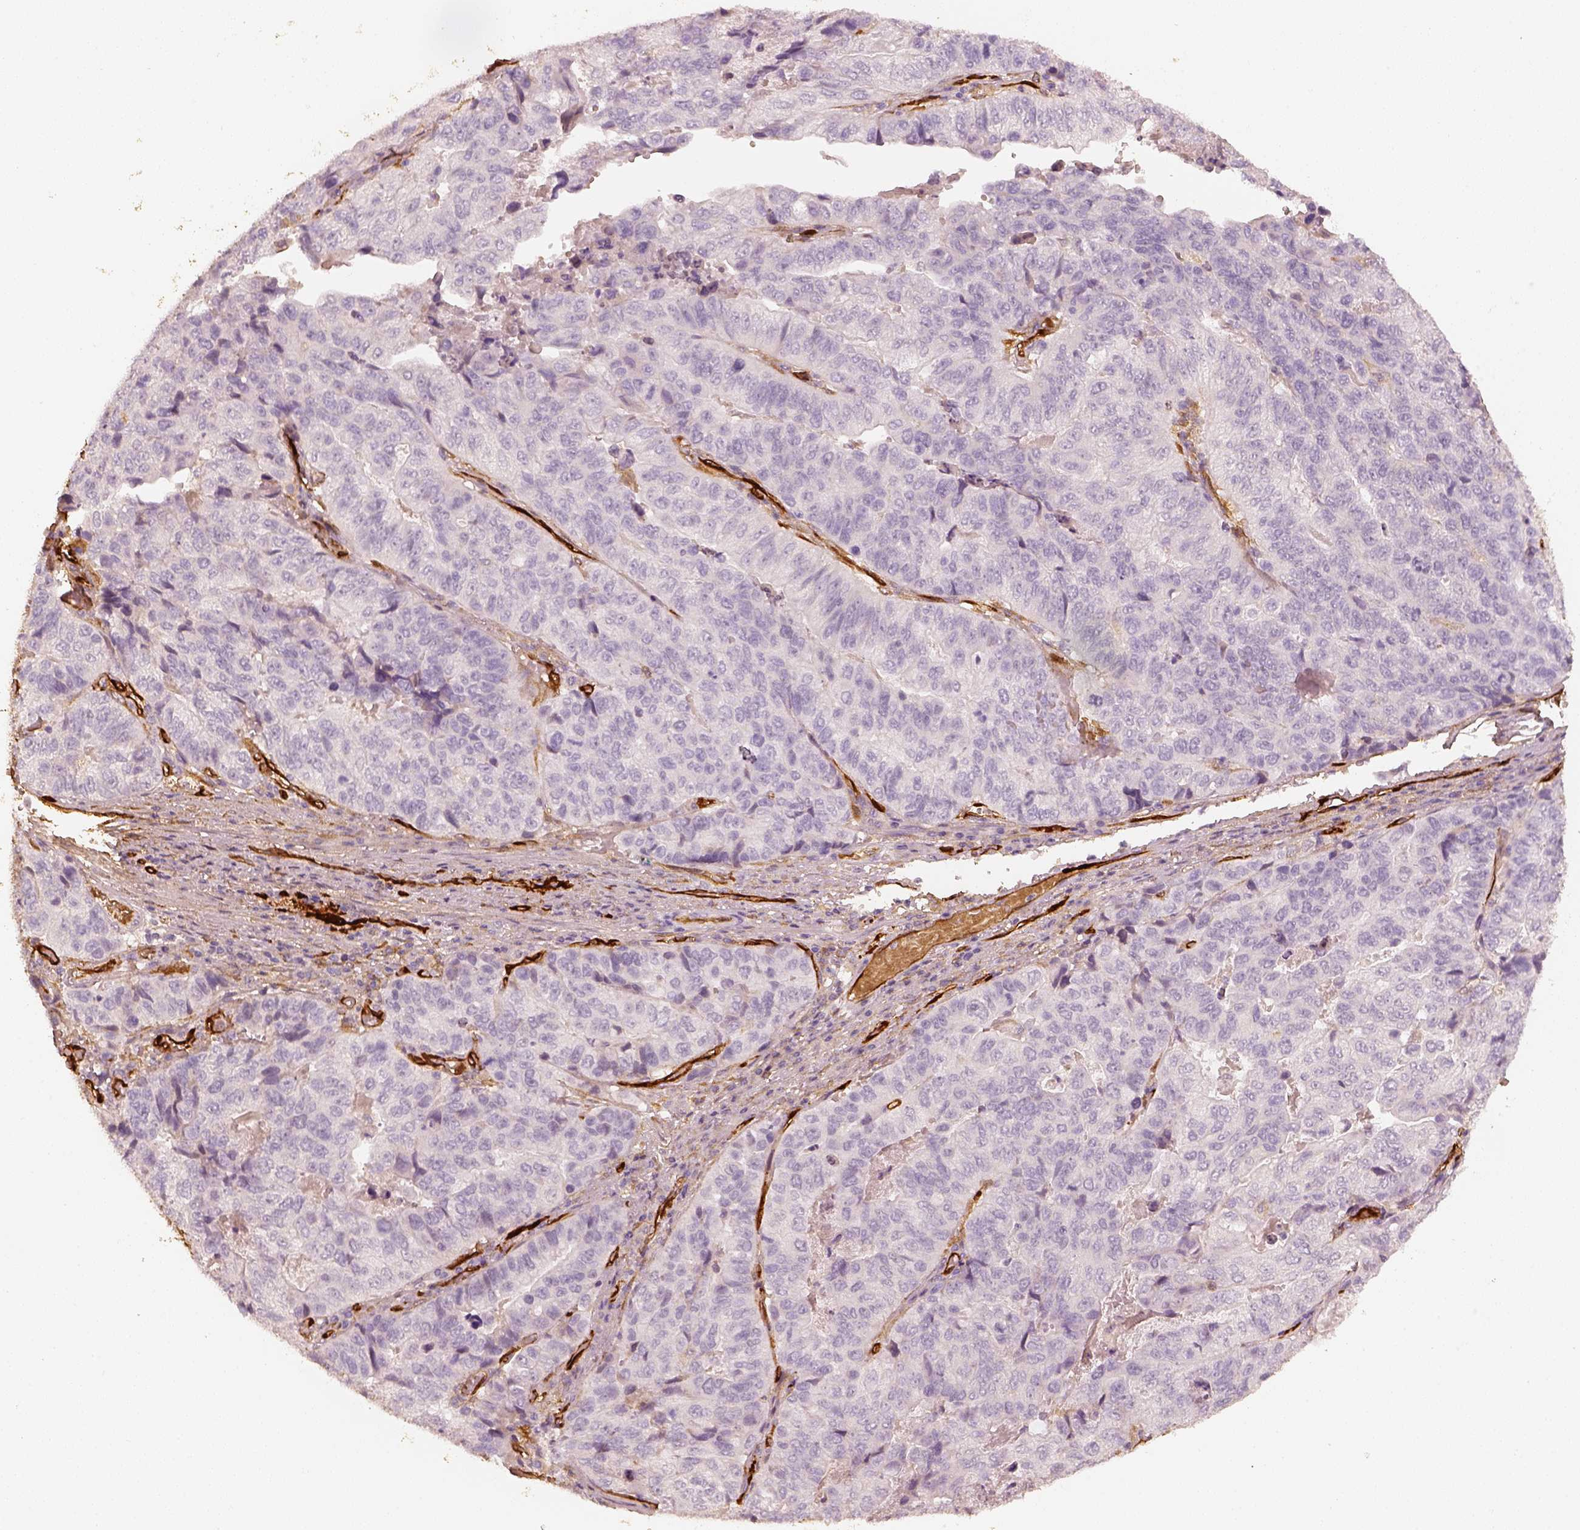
{"staining": {"intensity": "negative", "quantity": "none", "location": "none"}, "tissue": "stomach cancer", "cell_type": "Tumor cells", "image_type": "cancer", "snomed": [{"axis": "morphology", "description": "Adenocarcinoma, NOS"}, {"axis": "topography", "description": "Stomach, upper"}], "caption": "This histopathology image is of stomach cancer (adenocarcinoma) stained with immunohistochemistry to label a protein in brown with the nuclei are counter-stained blue. There is no positivity in tumor cells. Brightfield microscopy of IHC stained with DAB (brown) and hematoxylin (blue), captured at high magnification.", "gene": "FSCN1", "patient": {"sex": "female", "age": 67}}